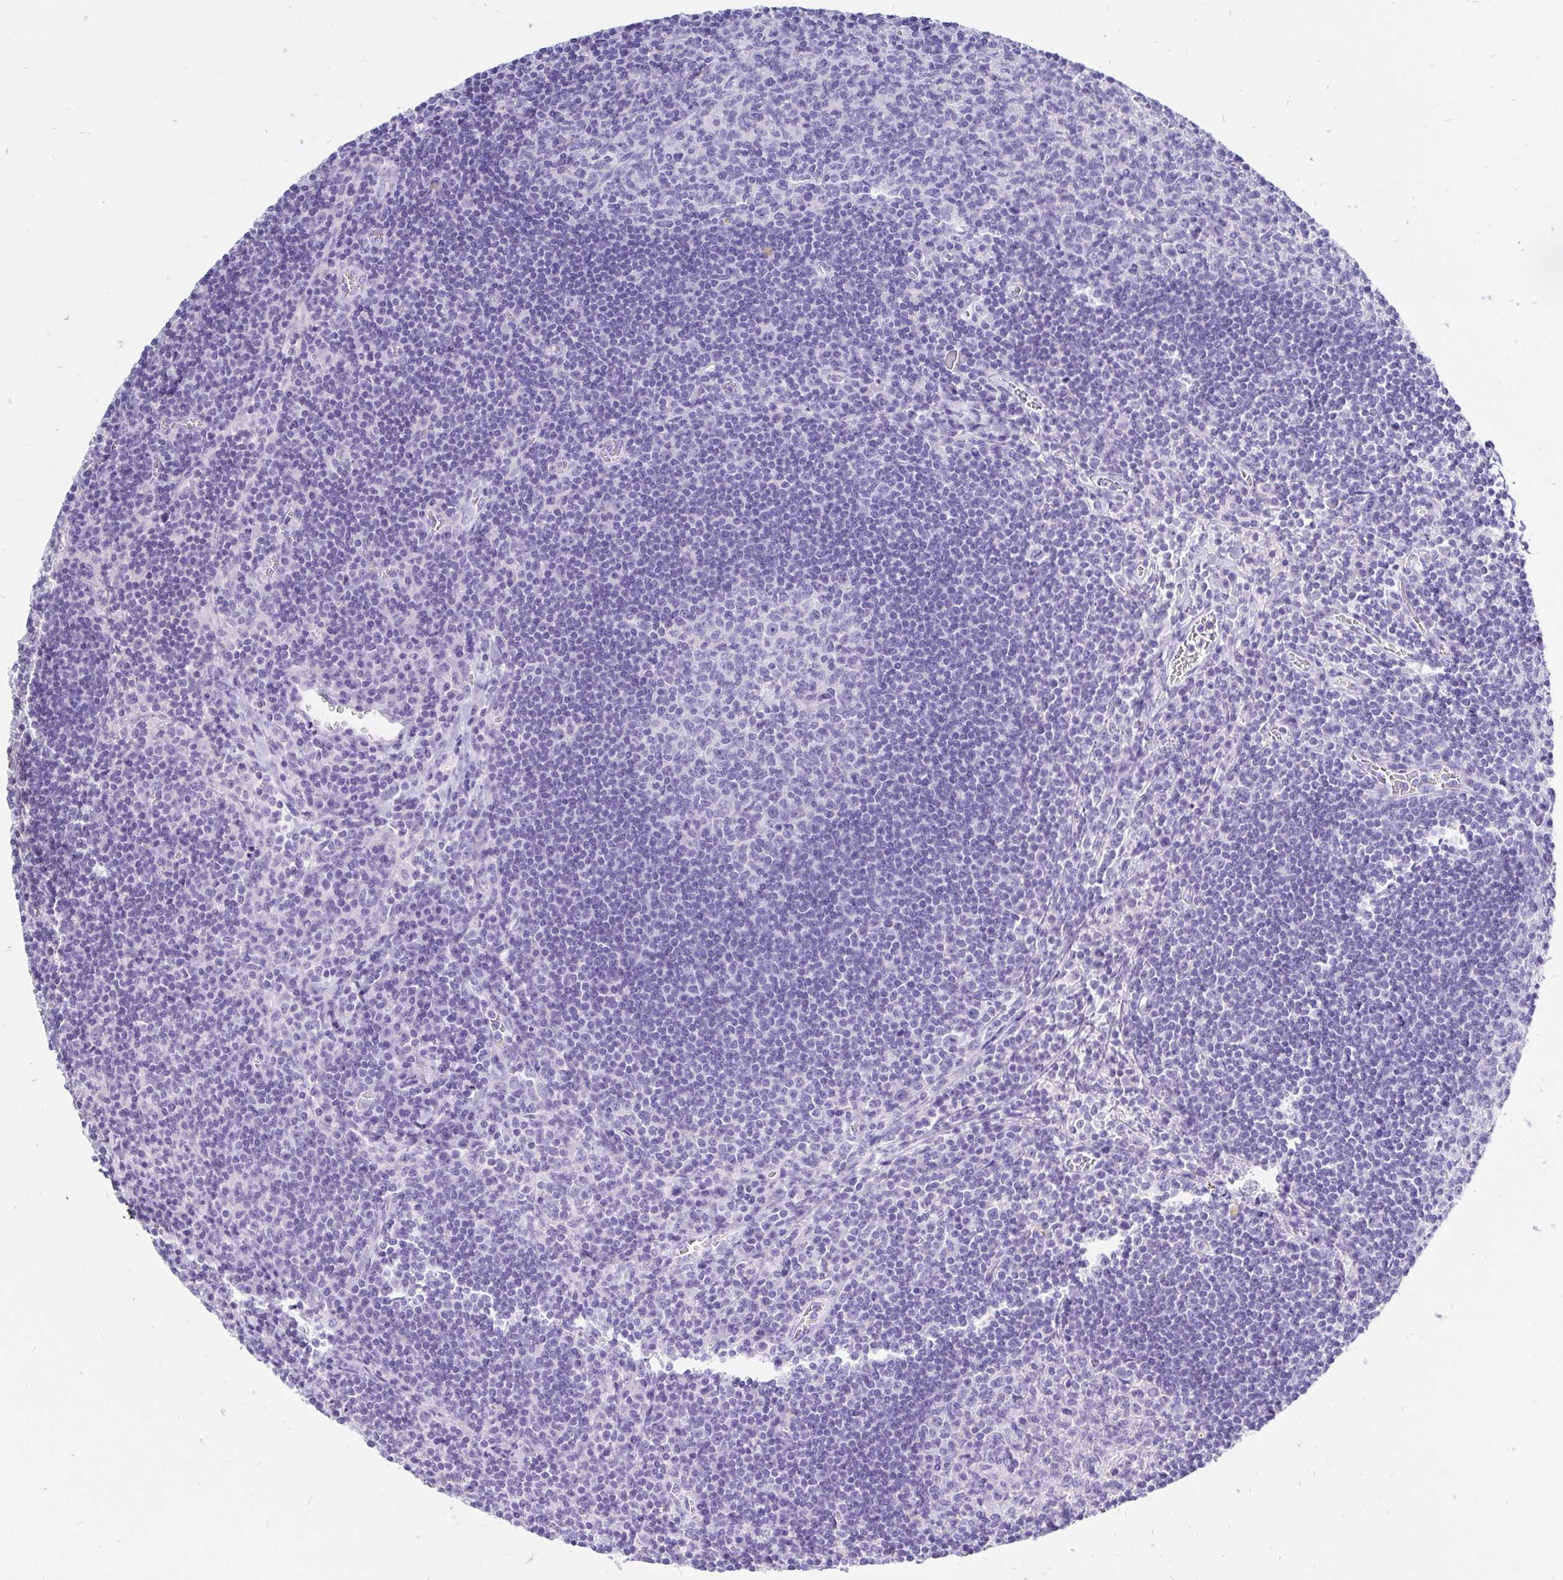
{"staining": {"intensity": "negative", "quantity": "none", "location": "none"}, "tissue": "lymph node", "cell_type": "Germinal center cells", "image_type": "normal", "snomed": [{"axis": "morphology", "description": "Normal tissue, NOS"}, {"axis": "topography", "description": "Lymph node"}], "caption": "High power microscopy image of an IHC photomicrograph of unremarkable lymph node, revealing no significant positivity in germinal center cells.", "gene": "KRT13", "patient": {"sex": "male", "age": 67}}